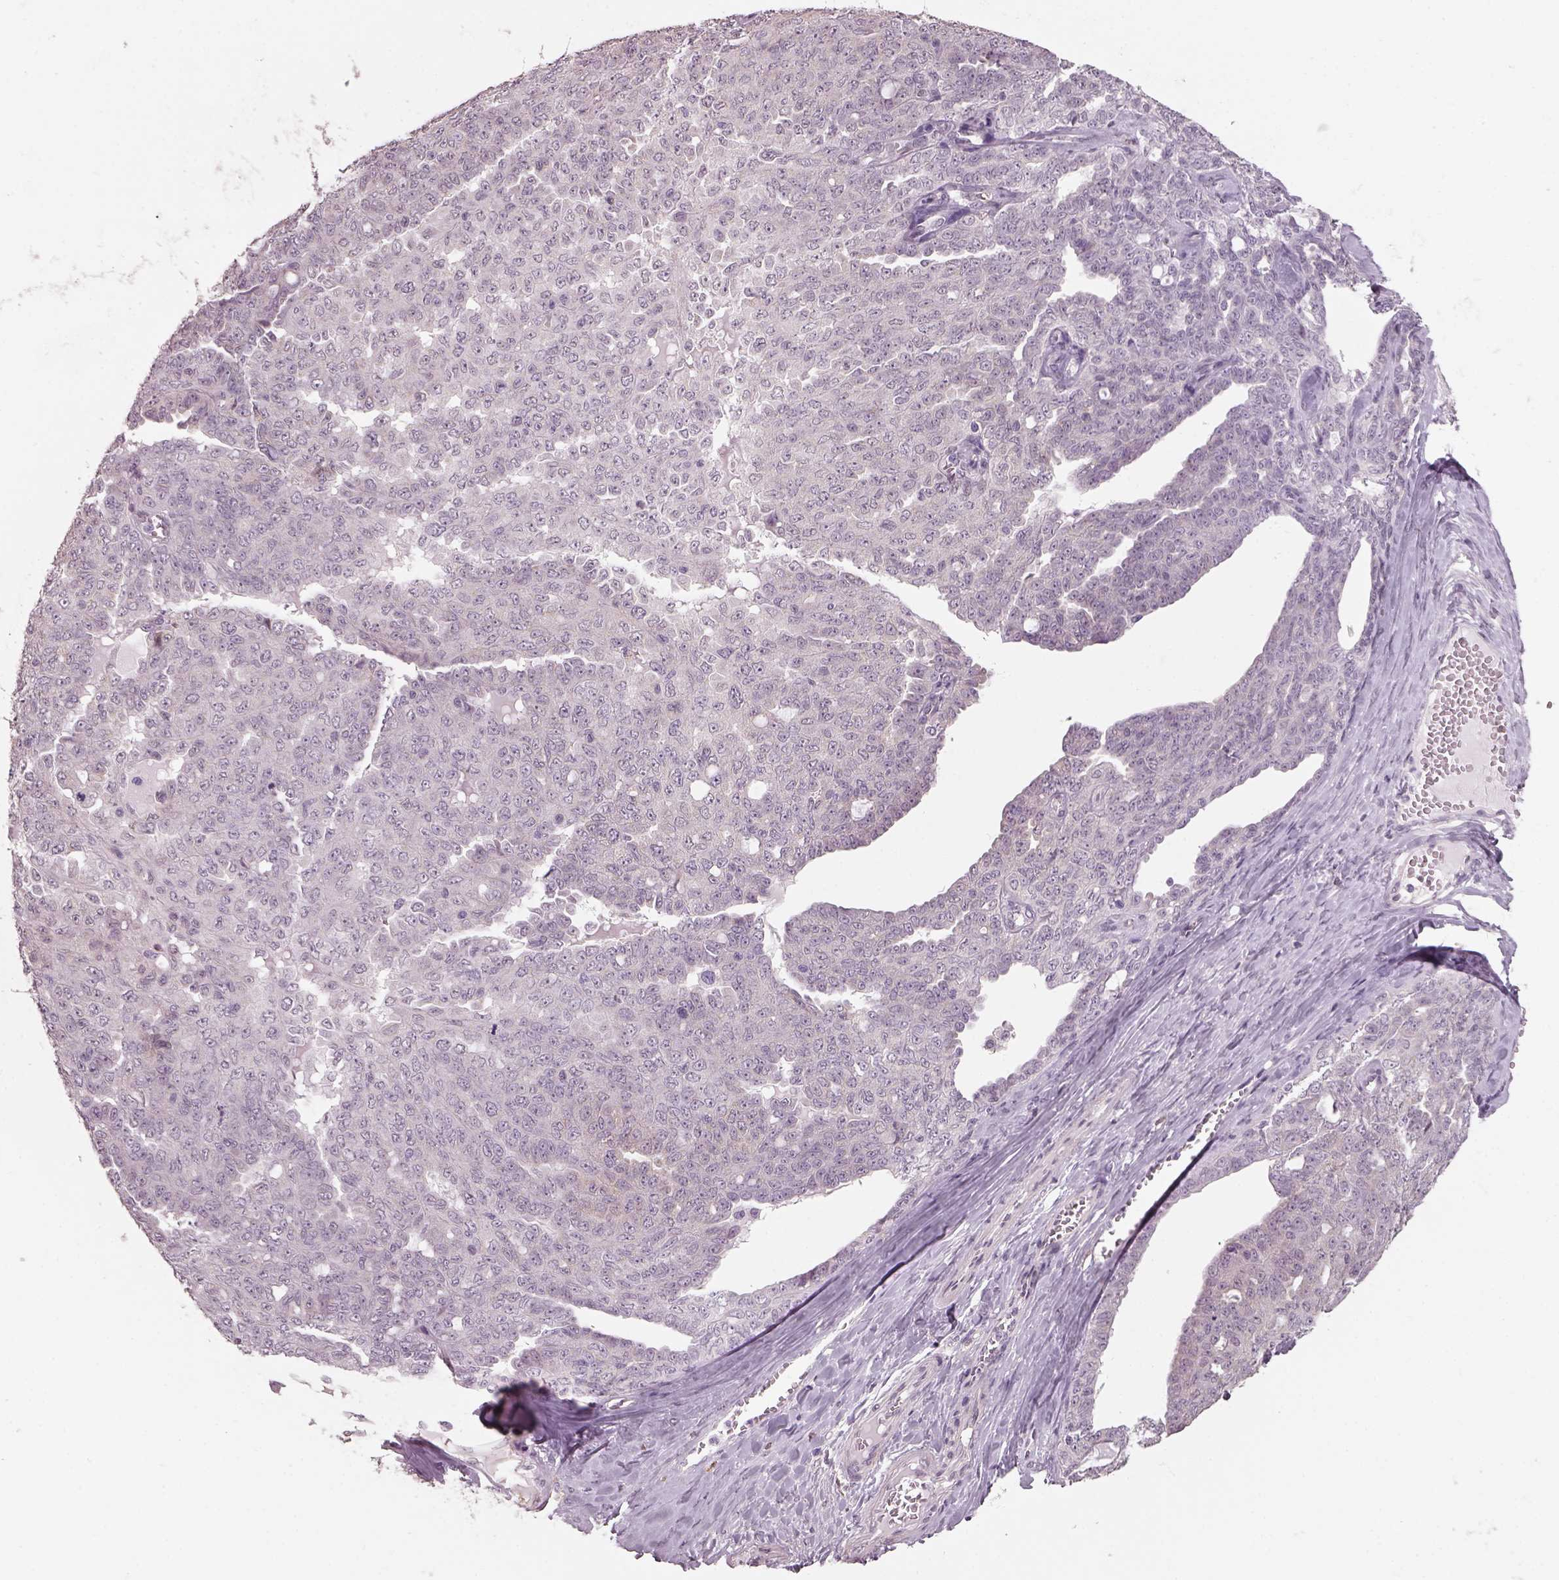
{"staining": {"intensity": "negative", "quantity": "none", "location": "none"}, "tissue": "ovarian cancer", "cell_type": "Tumor cells", "image_type": "cancer", "snomed": [{"axis": "morphology", "description": "Cystadenocarcinoma, serous, NOS"}, {"axis": "topography", "description": "Ovary"}], "caption": "An image of ovarian cancer (serous cystadenocarcinoma) stained for a protein reveals no brown staining in tumor cells.", "gene": "NAT8", "patient": {"sex": "female", "age": 71}}